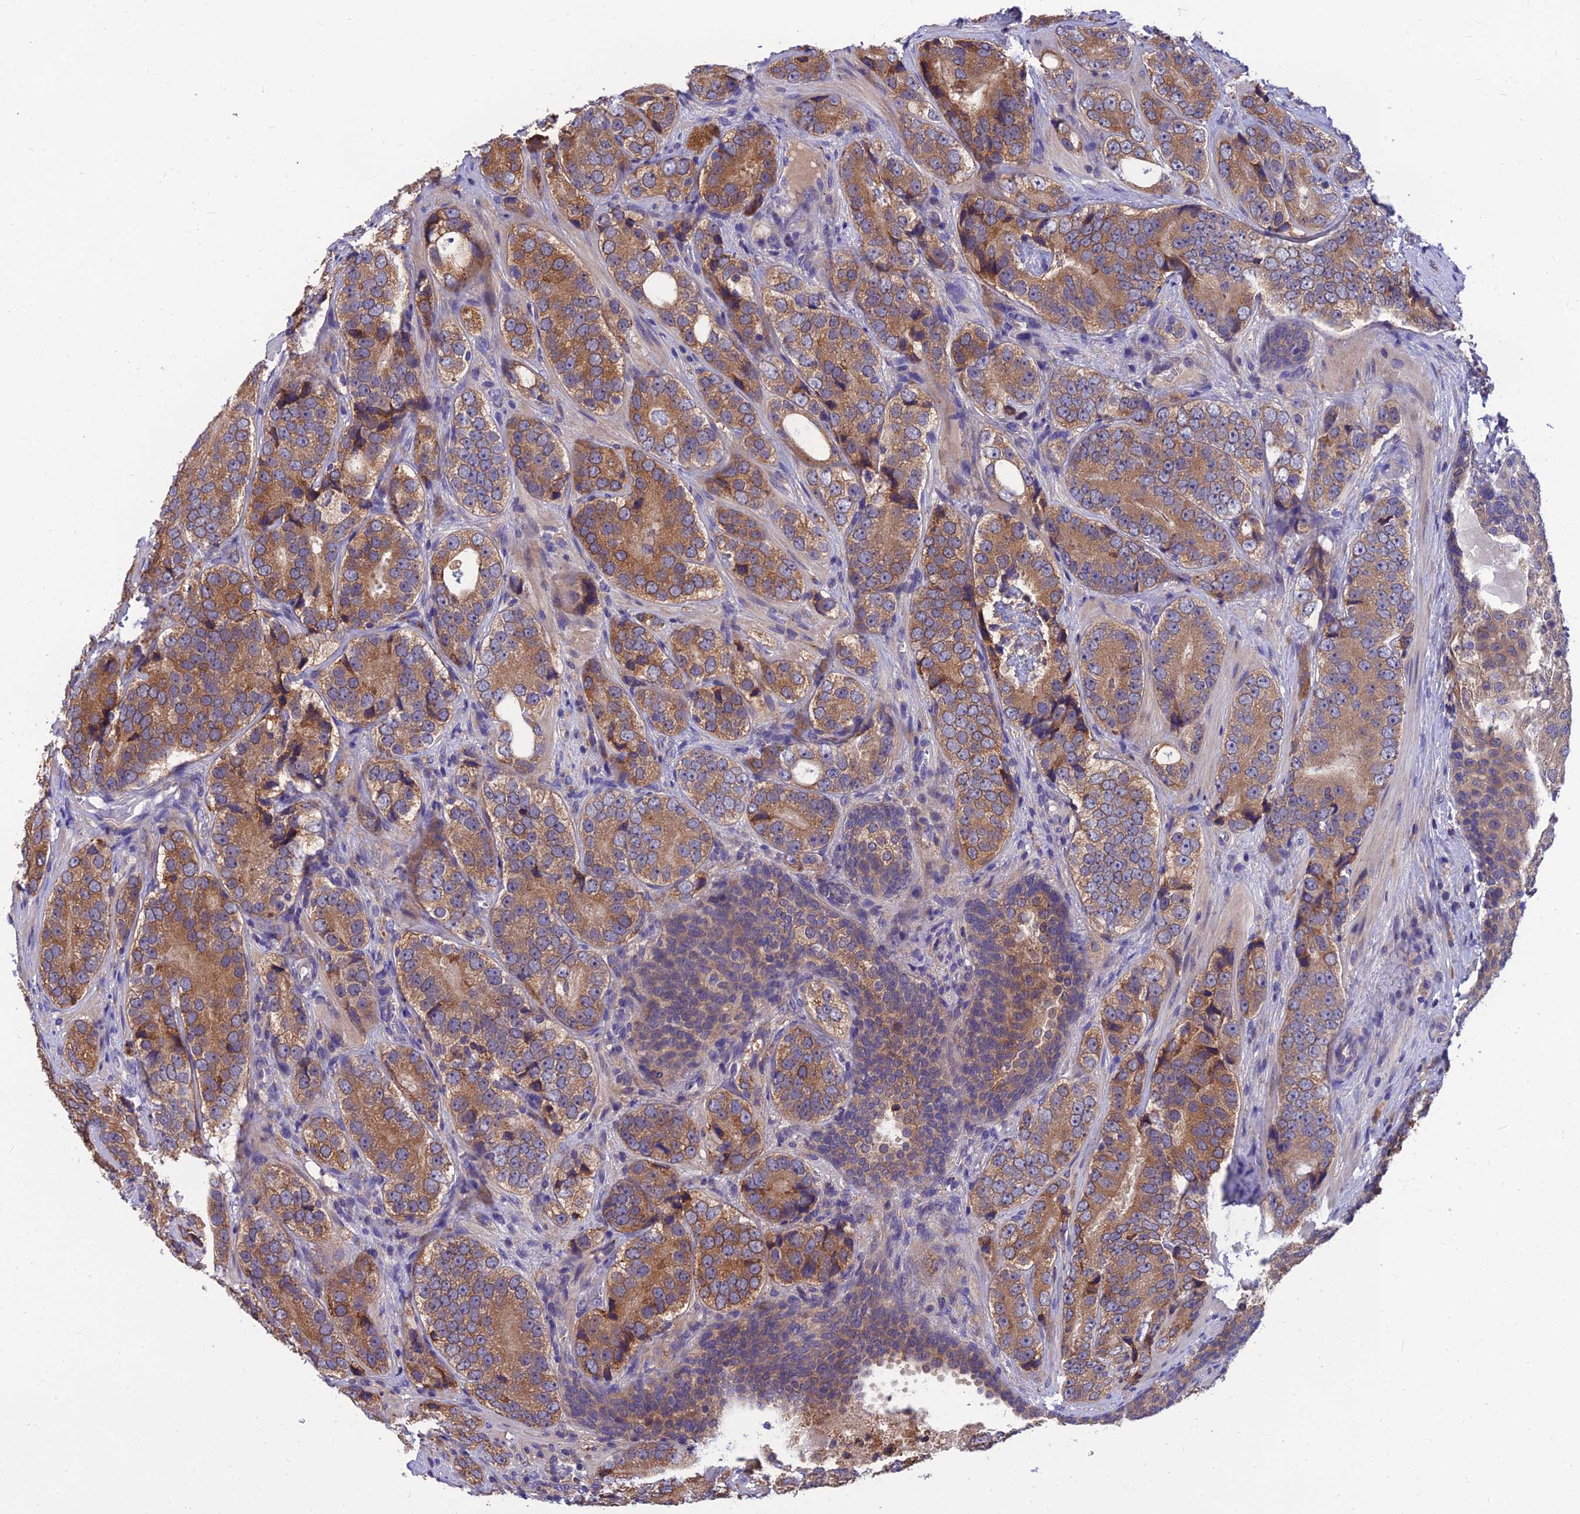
{"staining": {"intensity": "moderate", "quantity": ">75%", "location": "cytoplasmic/membranous"}, "tissue": "prostate cancer", "cell_type": "Tumor cells", "image_type": "cancer", "snomed": [{"axis": "morphology", "description": "Adenocarcinoma, High grade"}, {"axis": "topography", "description": "Prostate"}], "caption": "IHC micrograph of neoplastic tissue: prostate high-grade adenocarcinoma stained using immunohistochemistry (IHC) exhibits medium levels of moderate protein expression localized specifically in the cytoplasmic/membranous of tumor cells, appearing as a cytoplasmic/membranous brown color.", "gene": "UMAD1", "patient": {"sex": "male", "age": 56}}